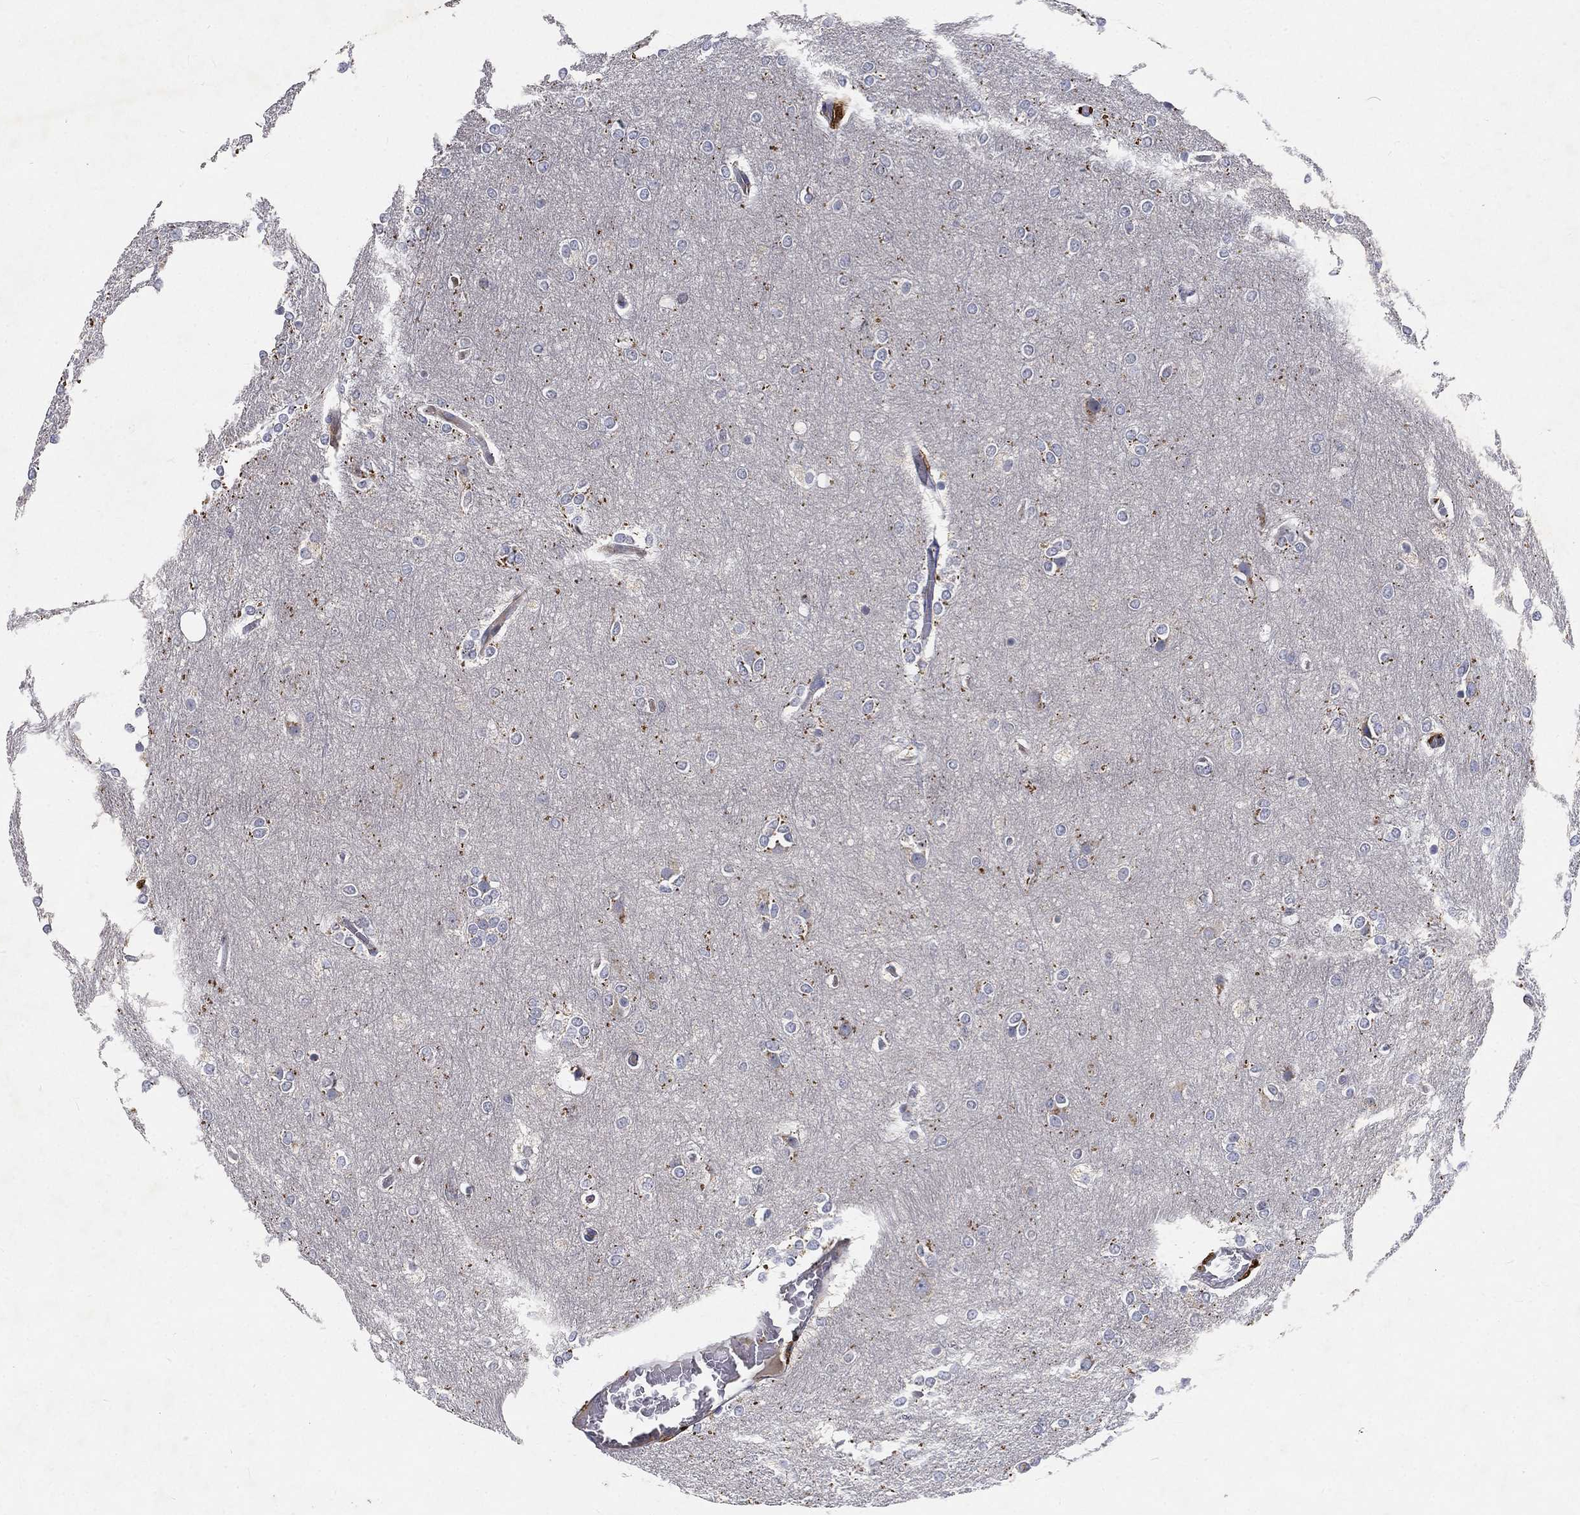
{"staining": {"intensity": "strong", "quantity": "<25%", "location": "cytoplasmic/membranous"}, "tissue": "glioma", "cell_type": "Tumor cells", "image_type": "cancer", "snomed": [{"axis": "morphology", "description": "Glioma, malignant, High grade"}, {"axis": "topography", "description": "Brain"}], "caption": "Glioma tissue displays strong cytoplasmic/membranous positivity in about <25% of tumor cells Nuclei are stained in blue.", "gene": "CTSL", "patient": {"sex": "female", "age": 61}}